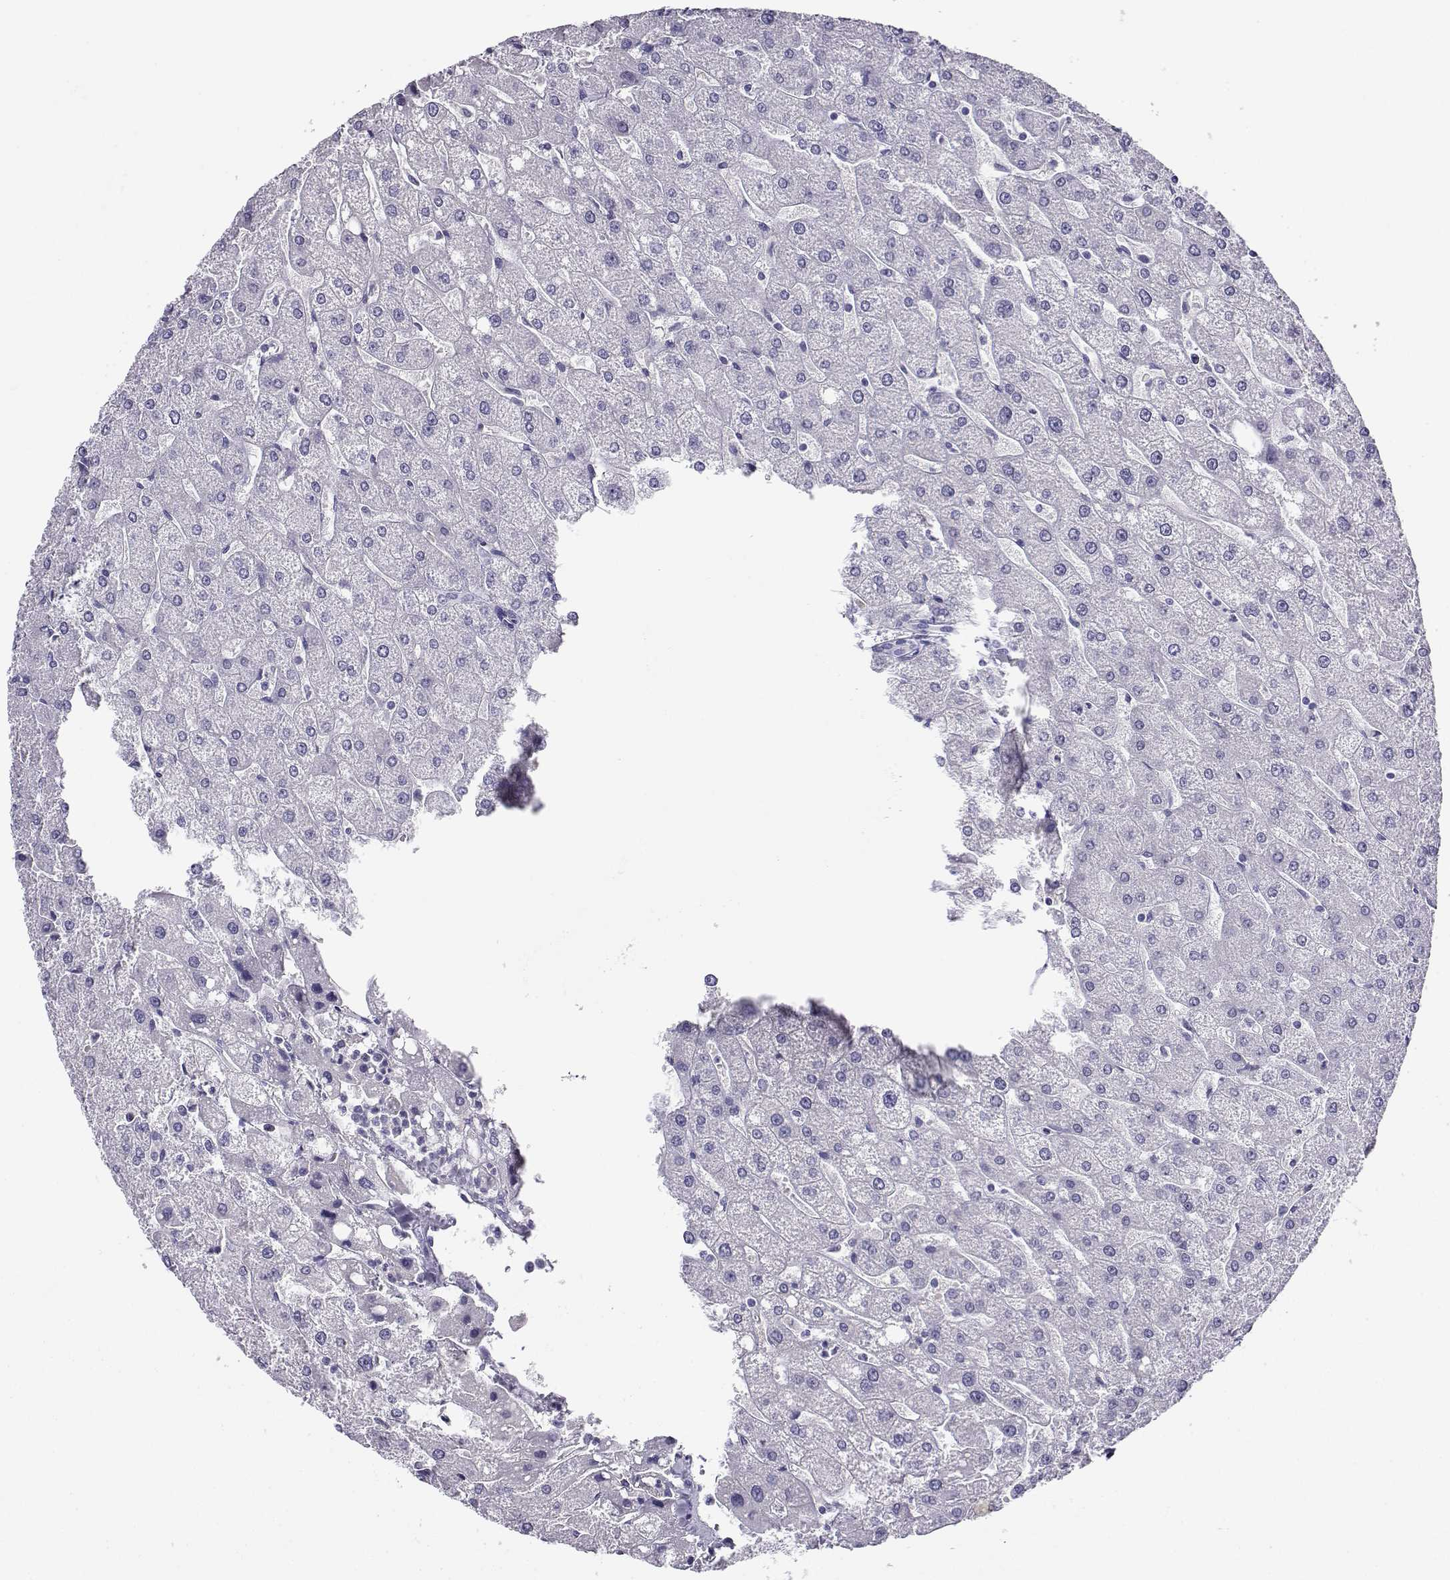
{"staining": {"intensity": "negative", "quantity": "none", "location": "none"}, "tissue": "liver", "cell_type": "Cholangiocytes", "image_type": "normal", "snomed": [{"axis": "morphology", "description": "Normal tissue, NOS"}, {"axis": "topography", "description": "Liver"}], "caption": "Immunohistochemistry of unremarkable human liver exhibits no expression in cholangiocytes. The staining was performed using DAB (3,3'-diaminobenzidine) to visualize the protein expression in brown, while the nuclei were stained in blue with hematoxylin (Magnification: 20x).", "gene": "CABS1", "patient": {"sex": "male", "age": 67}}